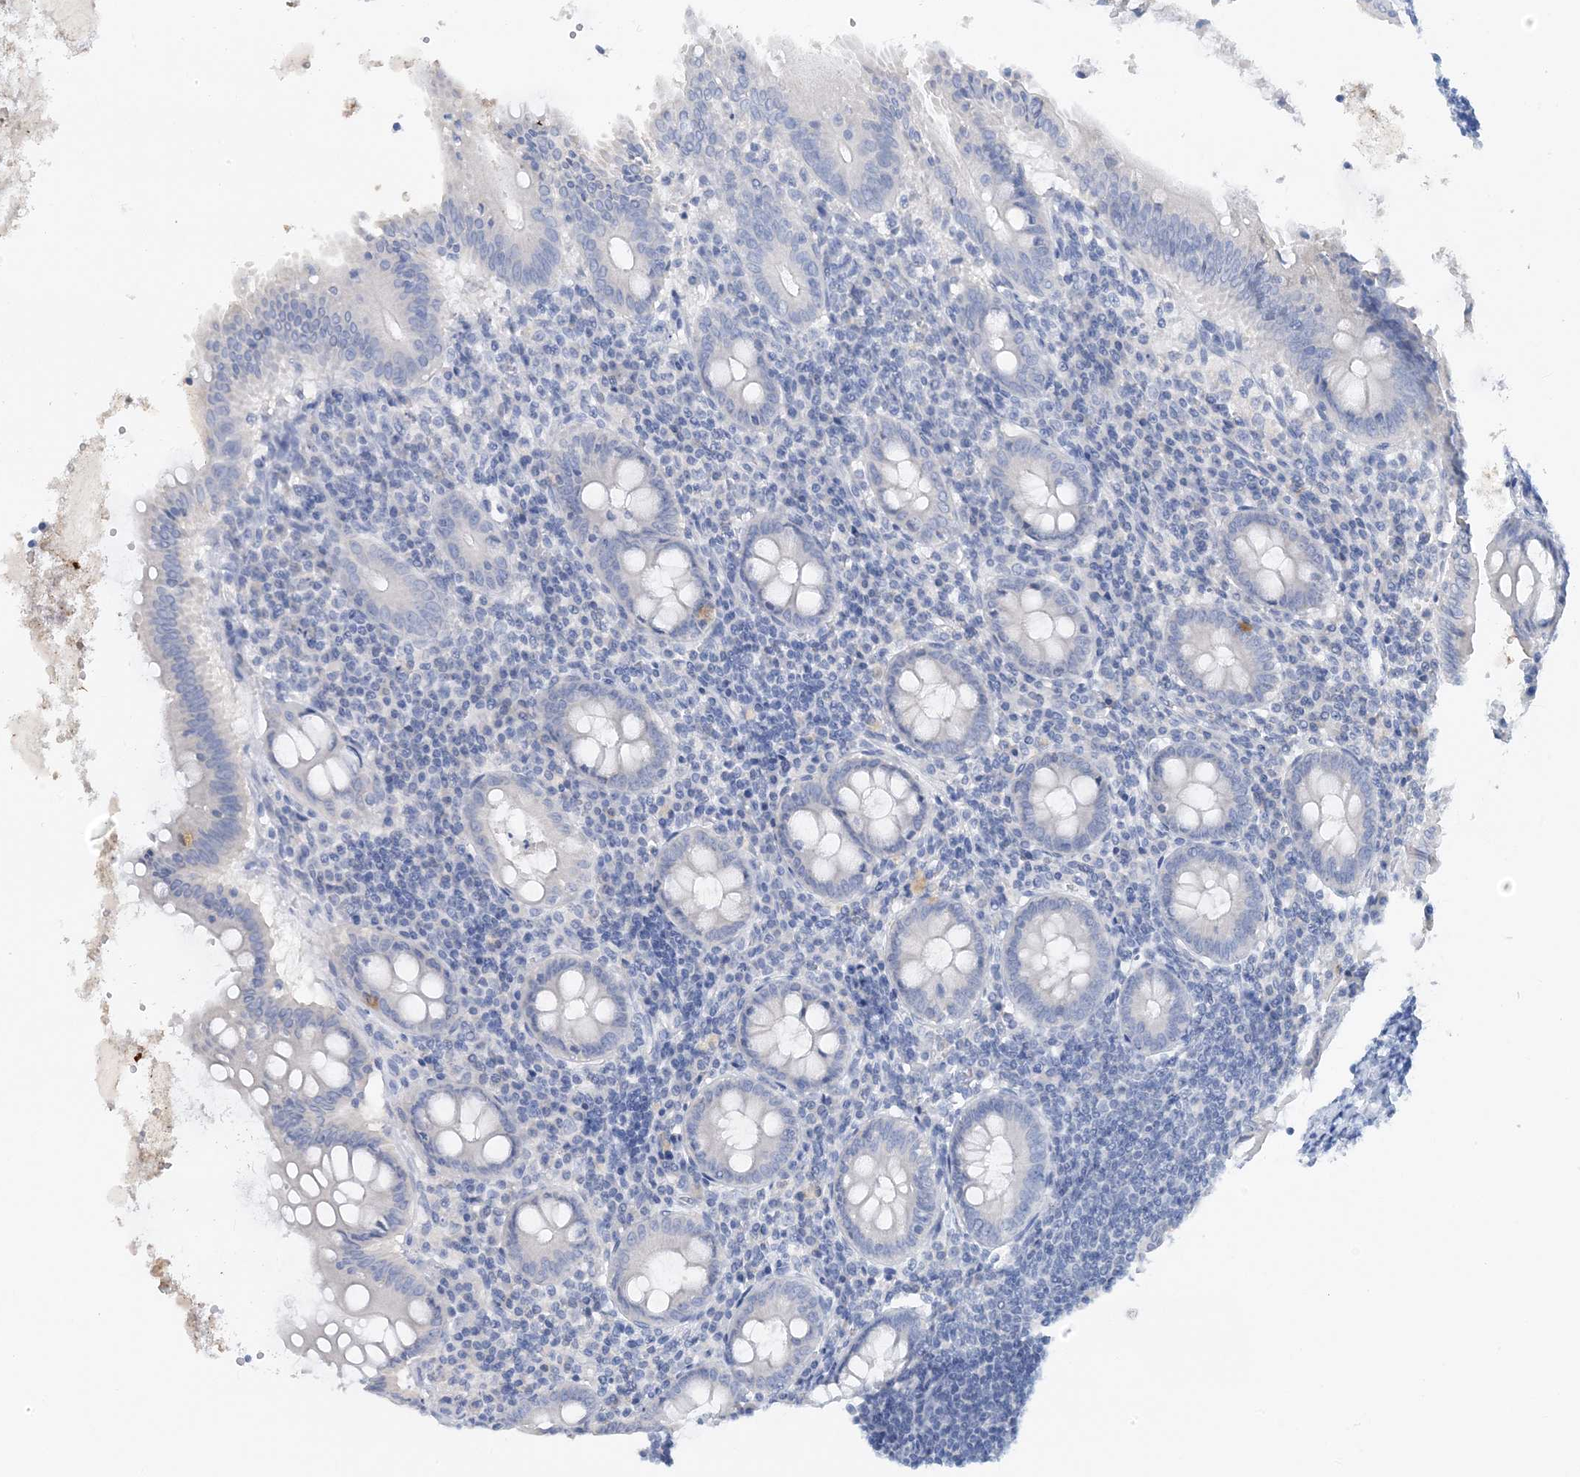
{"staining": {"intensity": "negative", "quantity": "none", "location": "none"}, "tissue": "appendix", "cell_type": "Glandular cells", "image_type": "normal", "snomed": [{"axis": "morphology", "description": "Normal tissue, NOS"}, {"axis": "topography", "description": "Appendix"}], "caption": "This is an immunohistochemistry histopathology image of normal appendix. There is no staining in glandular cells.", "gene": "ZCCHC12", "patient": {"sex": "female", "age": 54}}